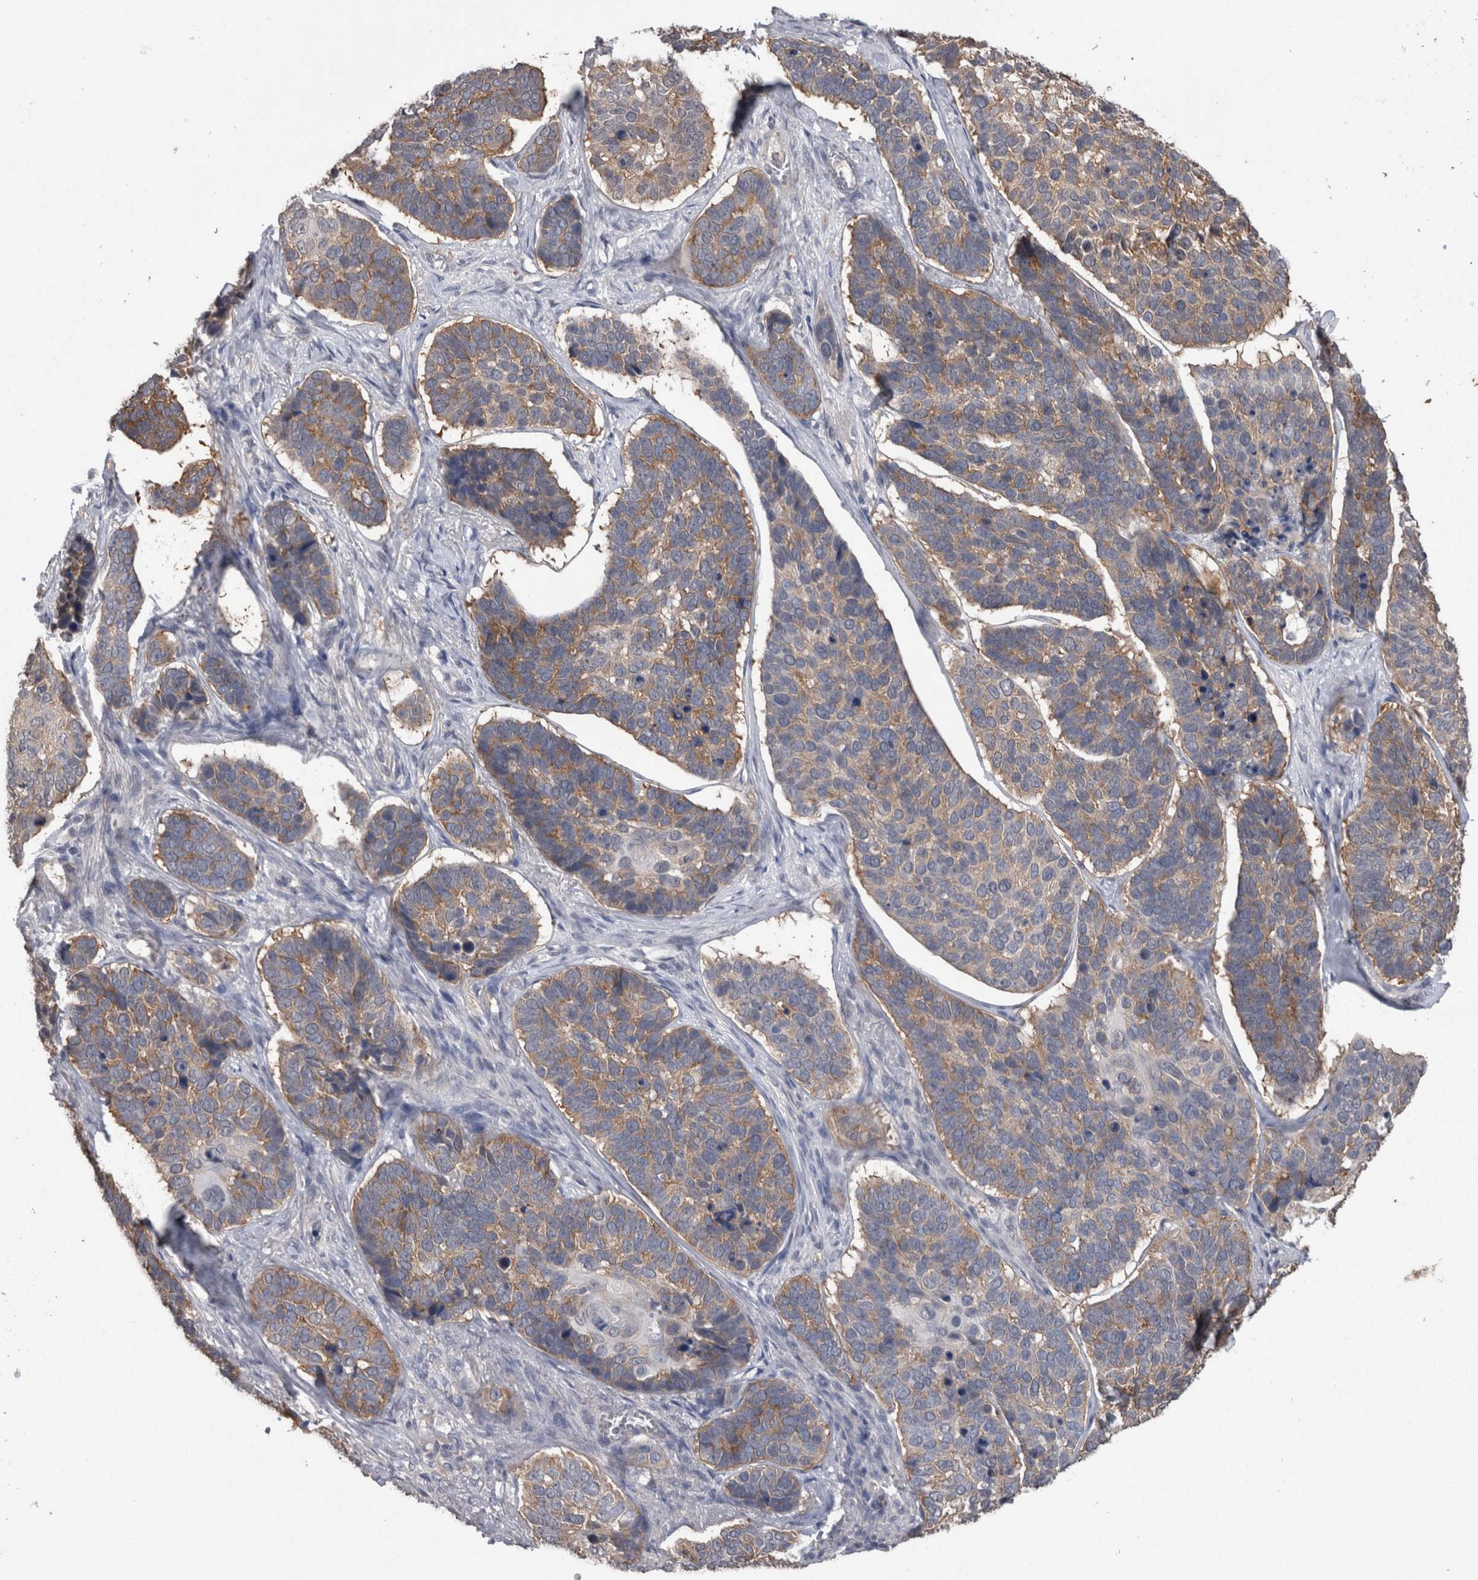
{"staining": {"intensity": "moderate", "quantity": ">75%", "location": "cytoplasmic/membranous"}, "tissue": "skin cancer", "cell_type": "Tumor cells", "image_type": "cancer", "snomed": [{"axis": "morphology", "description": "Basal cell carcinoma"}, {"axis": "topography", "description": "Skin"}], "caption": "Tumor cells reveal moderate cytoplasmic/membranous positivity in about >75% of cells in skin cancer.", "gene": "DDX6", "patient": {"sex": "male", "age": 62}}